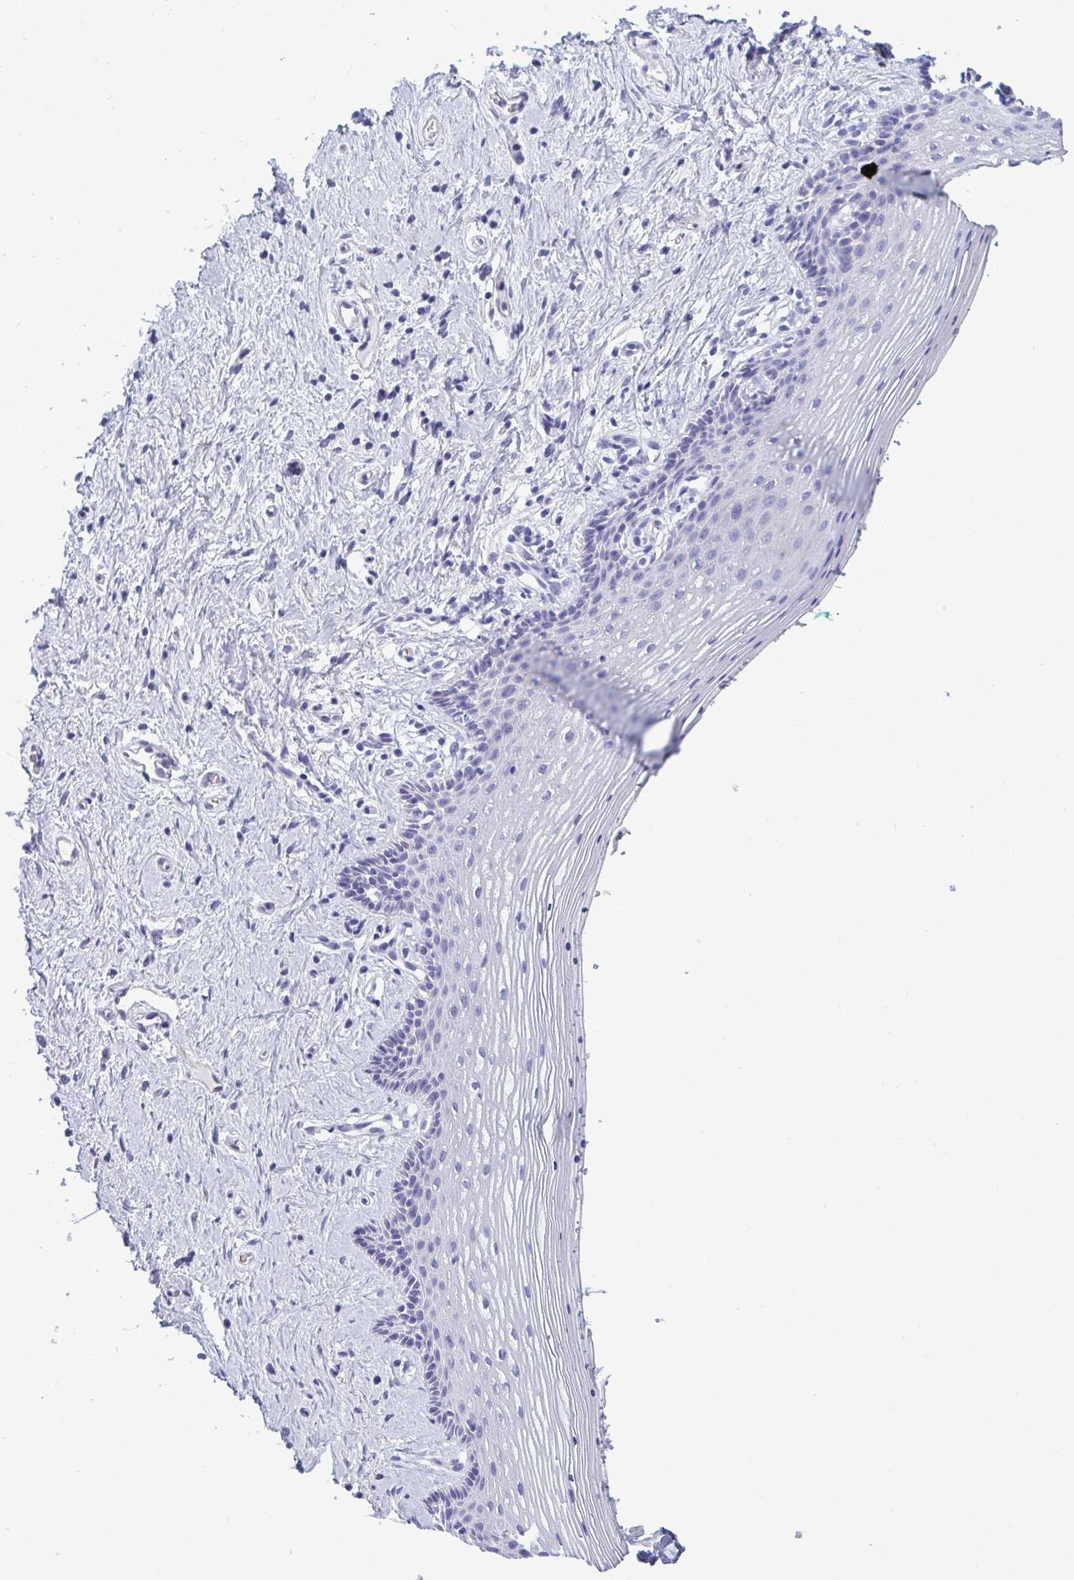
{"staining": {"intensity": "negative", "quantity": "none", "location": "none"}, "tissue": "vagina", "cell_type": "Squamous epithelial cells", "image_type": "normal", "snomed": [{"axis": "morphology", "description": "Normal tissue, NOS"}, {"axis": "topography", "description": "Vagina"}], "caption": "An IHC histopathology image of normal vagina is shown. There is no staining in squamous epithelial cells of vagina.", "gene": "MYH10", "patient": {"sex": "female", "age": 42}}